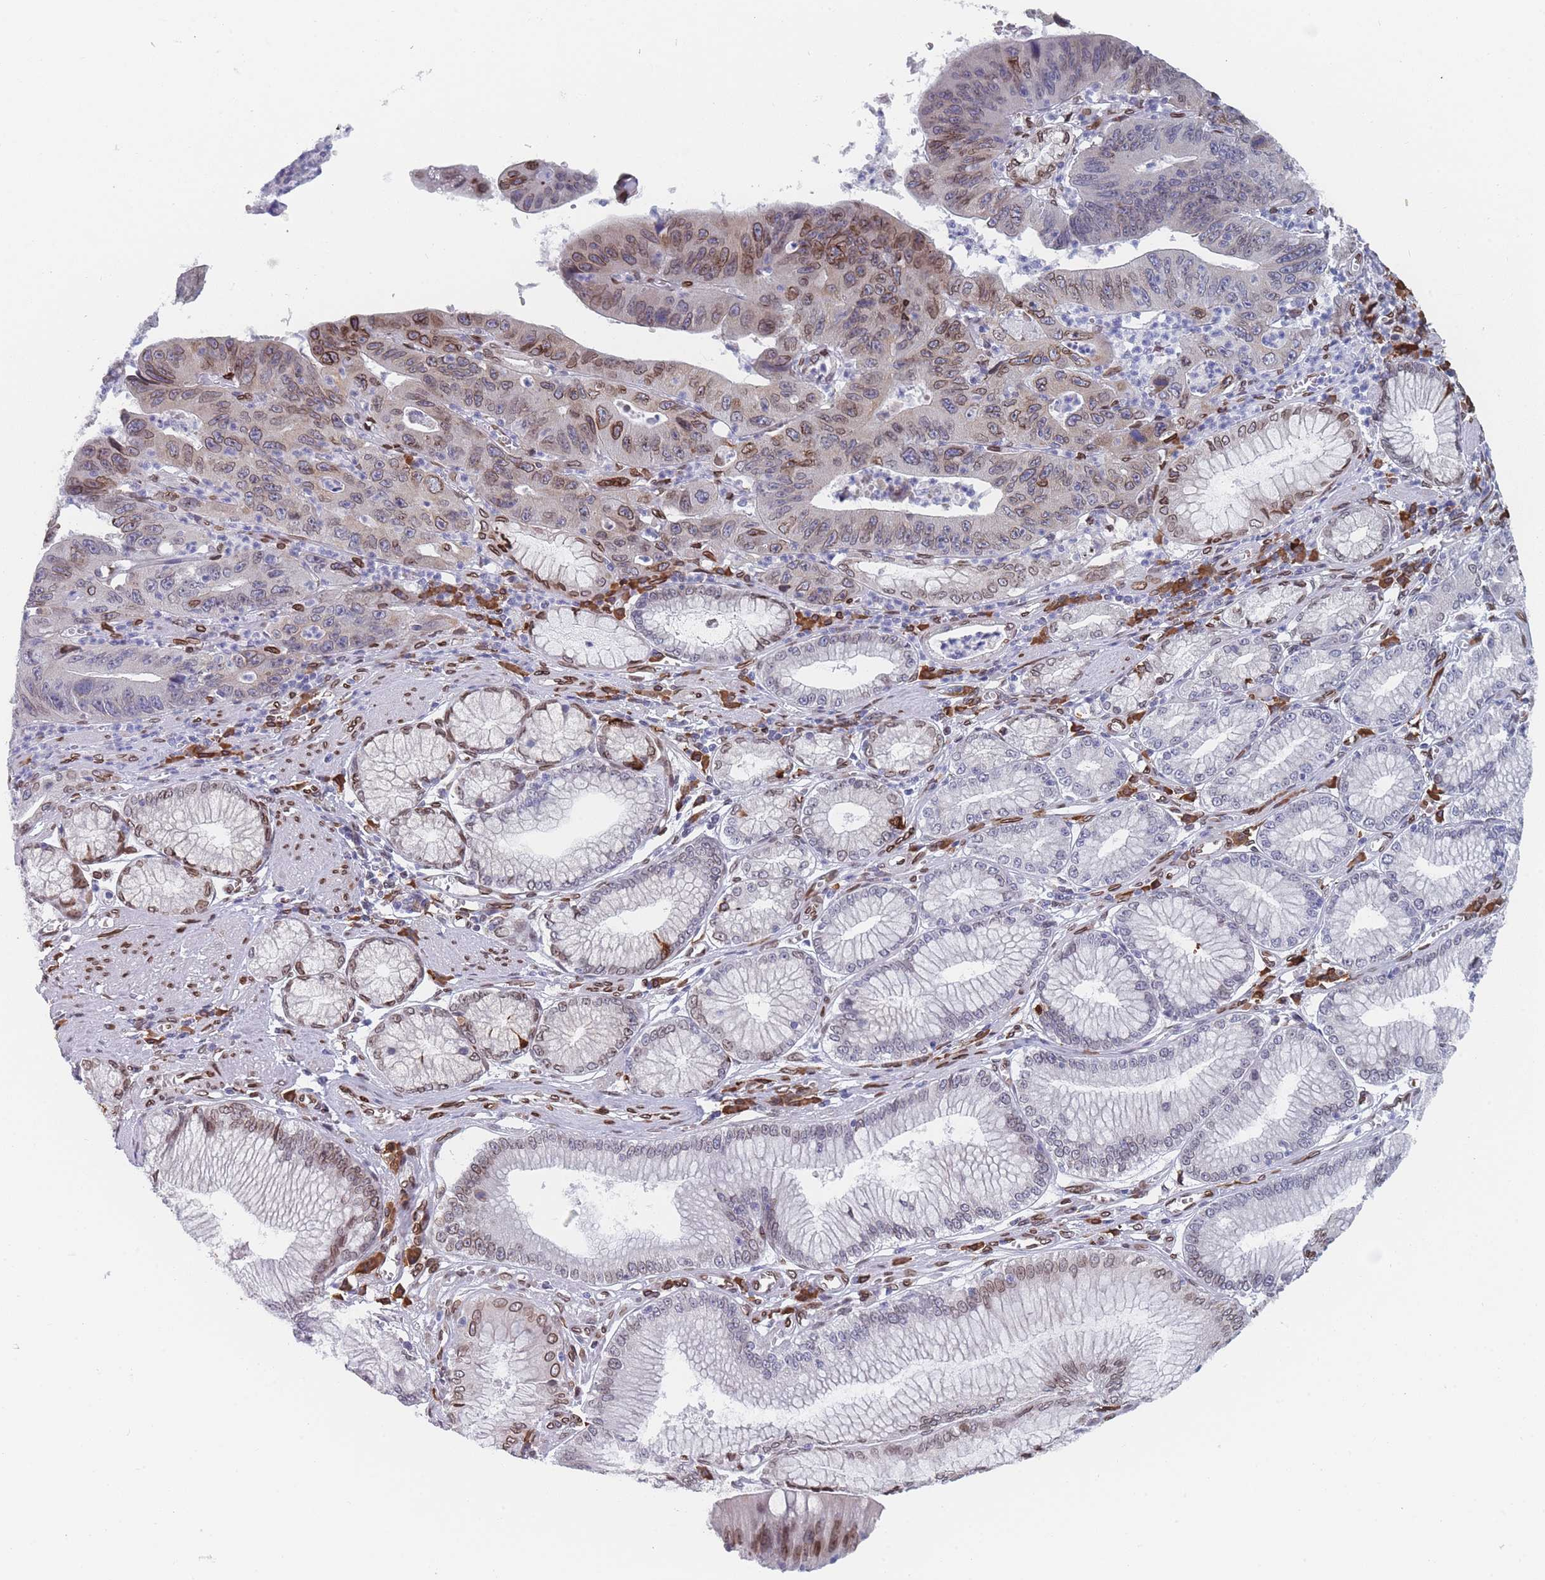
{"staining": {"intensity": "moderate", "quantity": "<25%", "location": "cytoplasmic/membranous,nuclear"}, "tissue": "stomach cancer", "cell_type": "Tumor cells", "image_type": "cancer", "snomed": [{"axis": "morphology", "description": "Adenocarcinoma, NOS"}, {"axis": "topography", "description": "Stomach"}], "caption": "The immunohistochemical stain highlights moderate cytoplasmic/membranous and nuclear expression in tumor cells of stomach adenocarcinoma tissue.", "gene": "ZBTB1", "patient": {"sex": "male", "age": 59}}